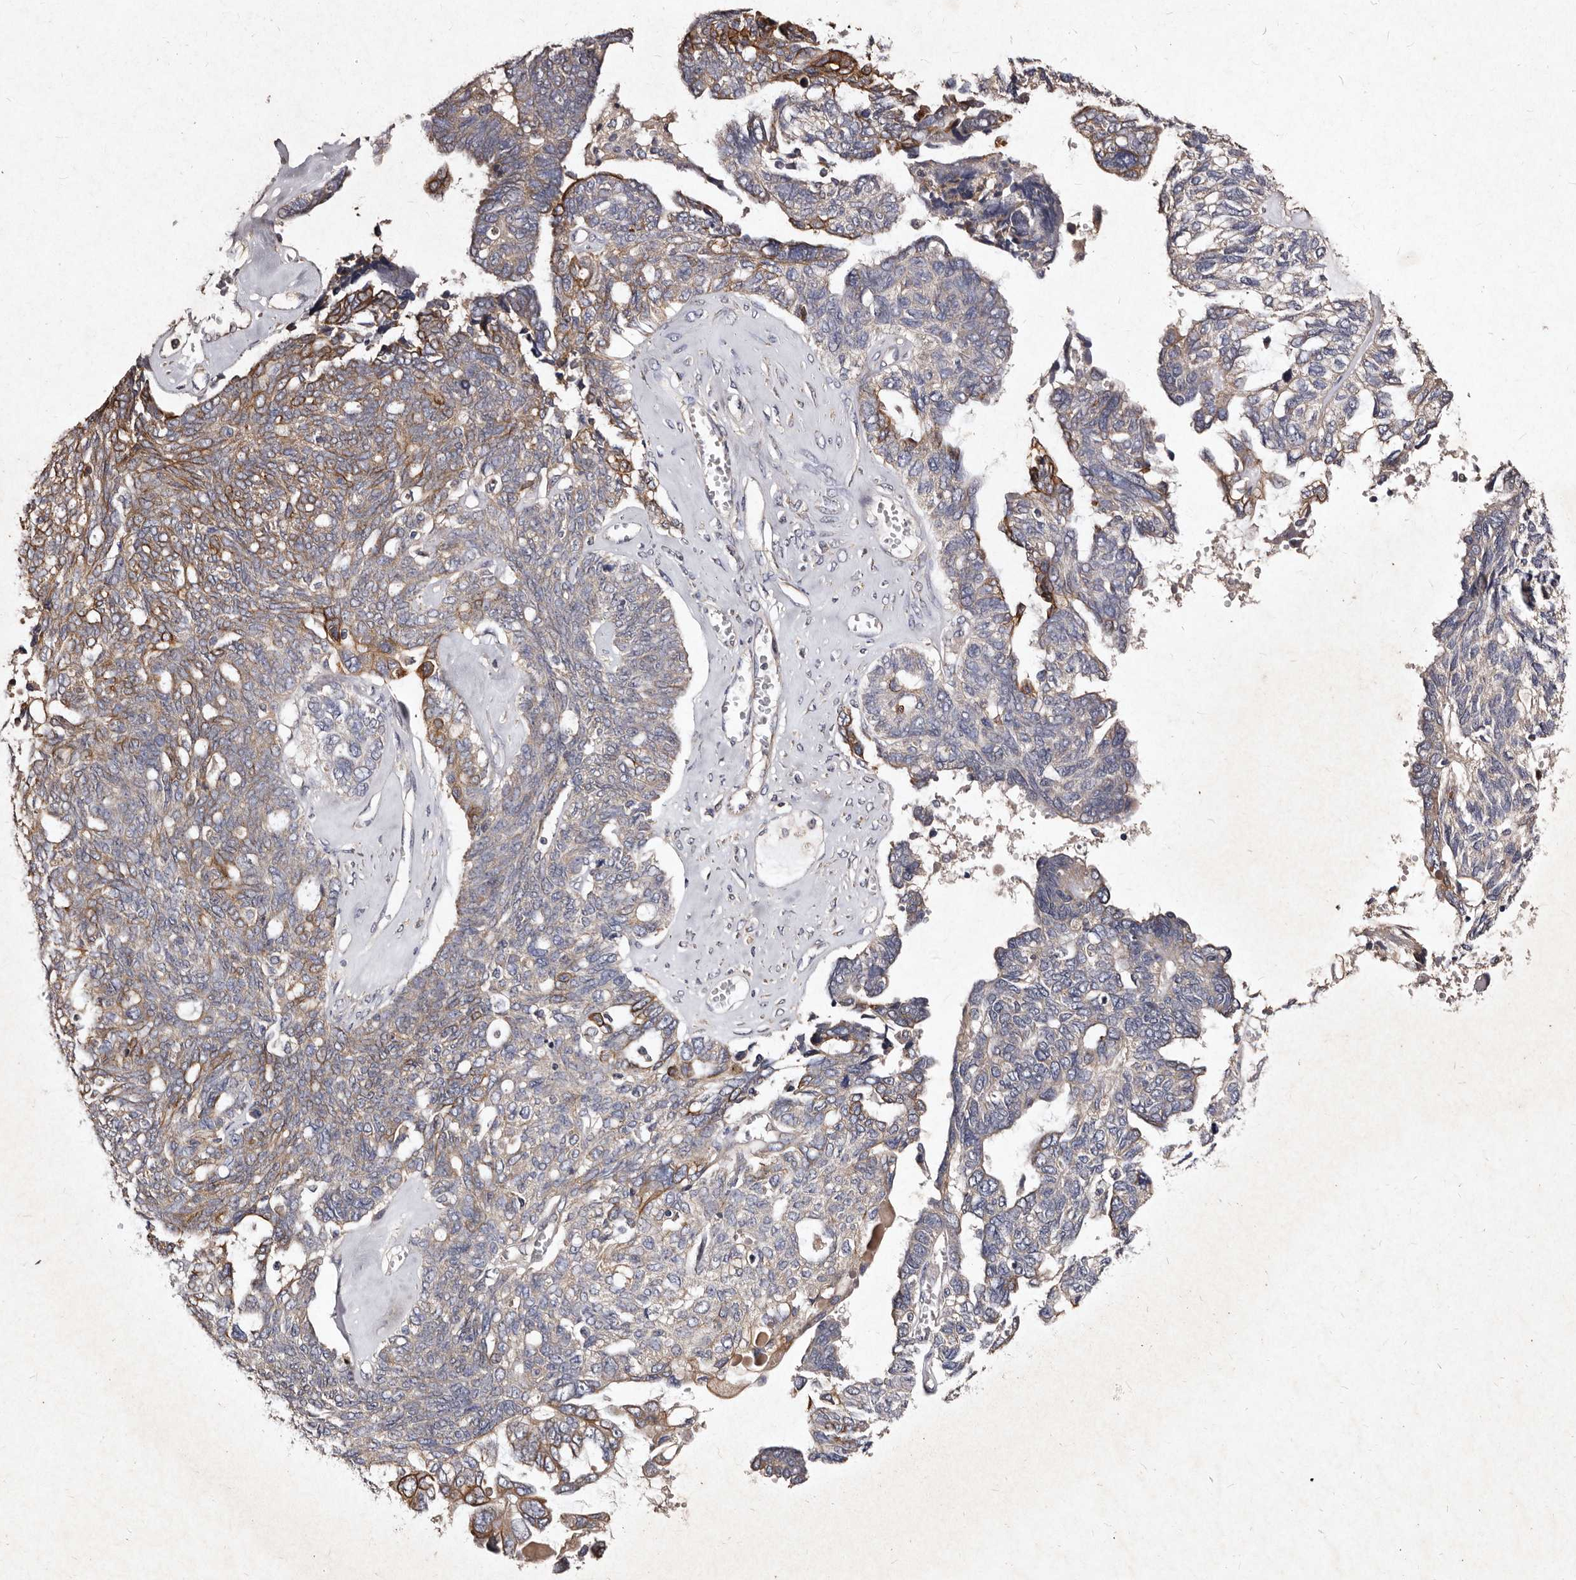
{"staining": {"intensity": "moderate", "quantity": "25%-75%", "location": "cytoplasmic/membranous"}, "tissue": "ovarian cancer", "cell_type": "Tumor cells", "image_type": "cancer", "snomed": [{"axis": "morphology", "description": "Cystadenocarcinoma, serous, NOS"}, {"axis": "topography", "description": "Ovary"}], "caption": "High-magnification brightfield microscopy of serous cystadenocarcinoma (ovarian) stained with DAB (3,3'-diaminobenzidine) (brown) and counterstained with hematoxylin (blue). tumor cells exhibit moderate cytoplasmic/membranous expression is identified in approximately25%-75% of cells. The staining is performed using DAB brown chromogen to label protein expression. The nuclei are counter-stained blue using hematoxylin.", "gene": "TFB1M", "patient": {"sex": "female", "age": 79}}